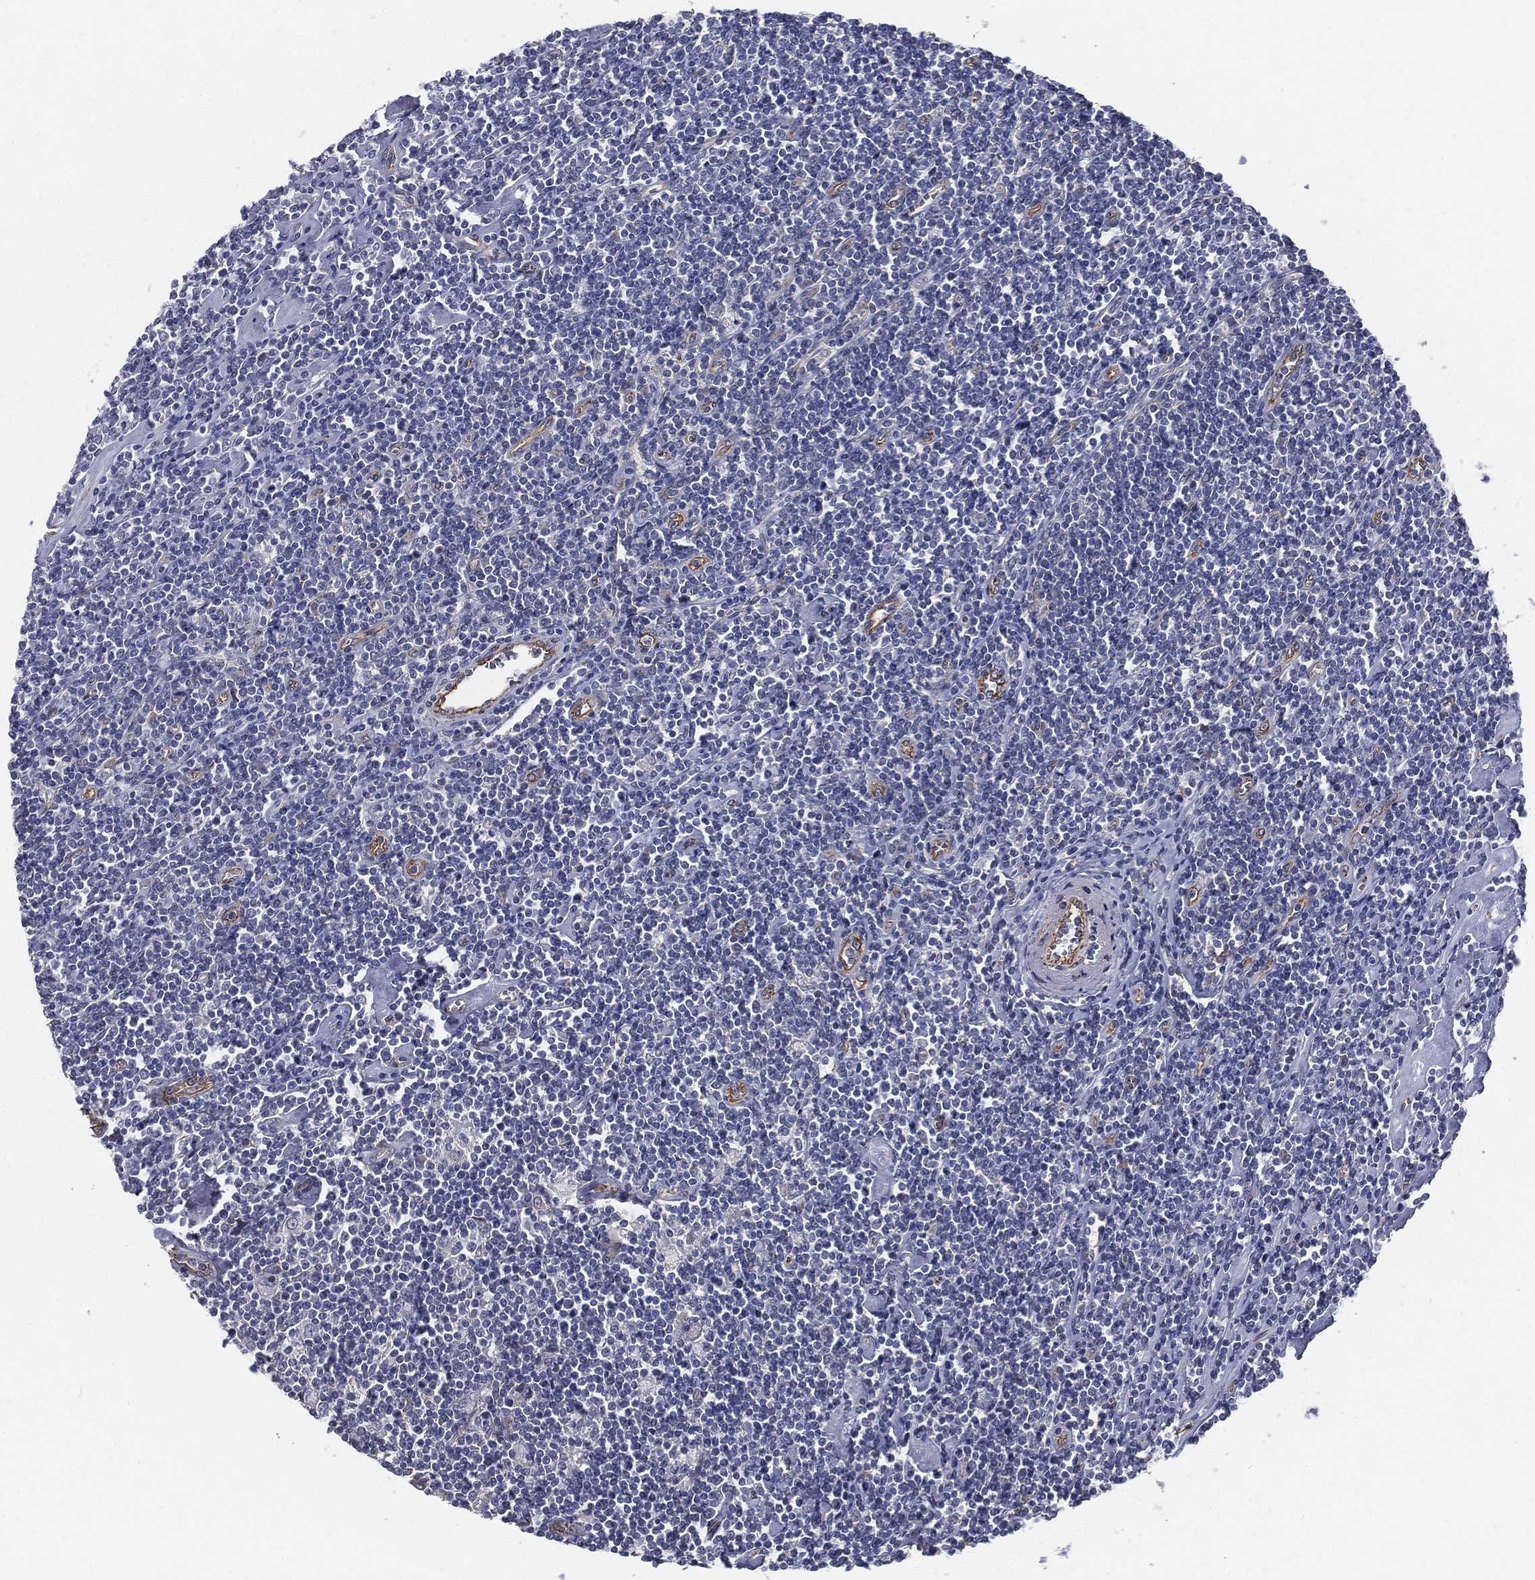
{"staining": {"intensity": "negative", "quantity": "none", "location": "none"}, "tissue": "lymphoma", "cell_type": "Tumor cells", "image_type": "cancer", "snomed": [{"axis": "morphology", "description": "Hodgkin's disease, NOS"}, {"axis": "topography", "description": "Lymph node"}], "caption": "High power microscopy image of an immunohistochemistry histopathology image of Hodgkin's disease, revealing no significant expression in tumor cells.", "gene": "LRRC56", "patient": {"sex": "male", "age": 40}}